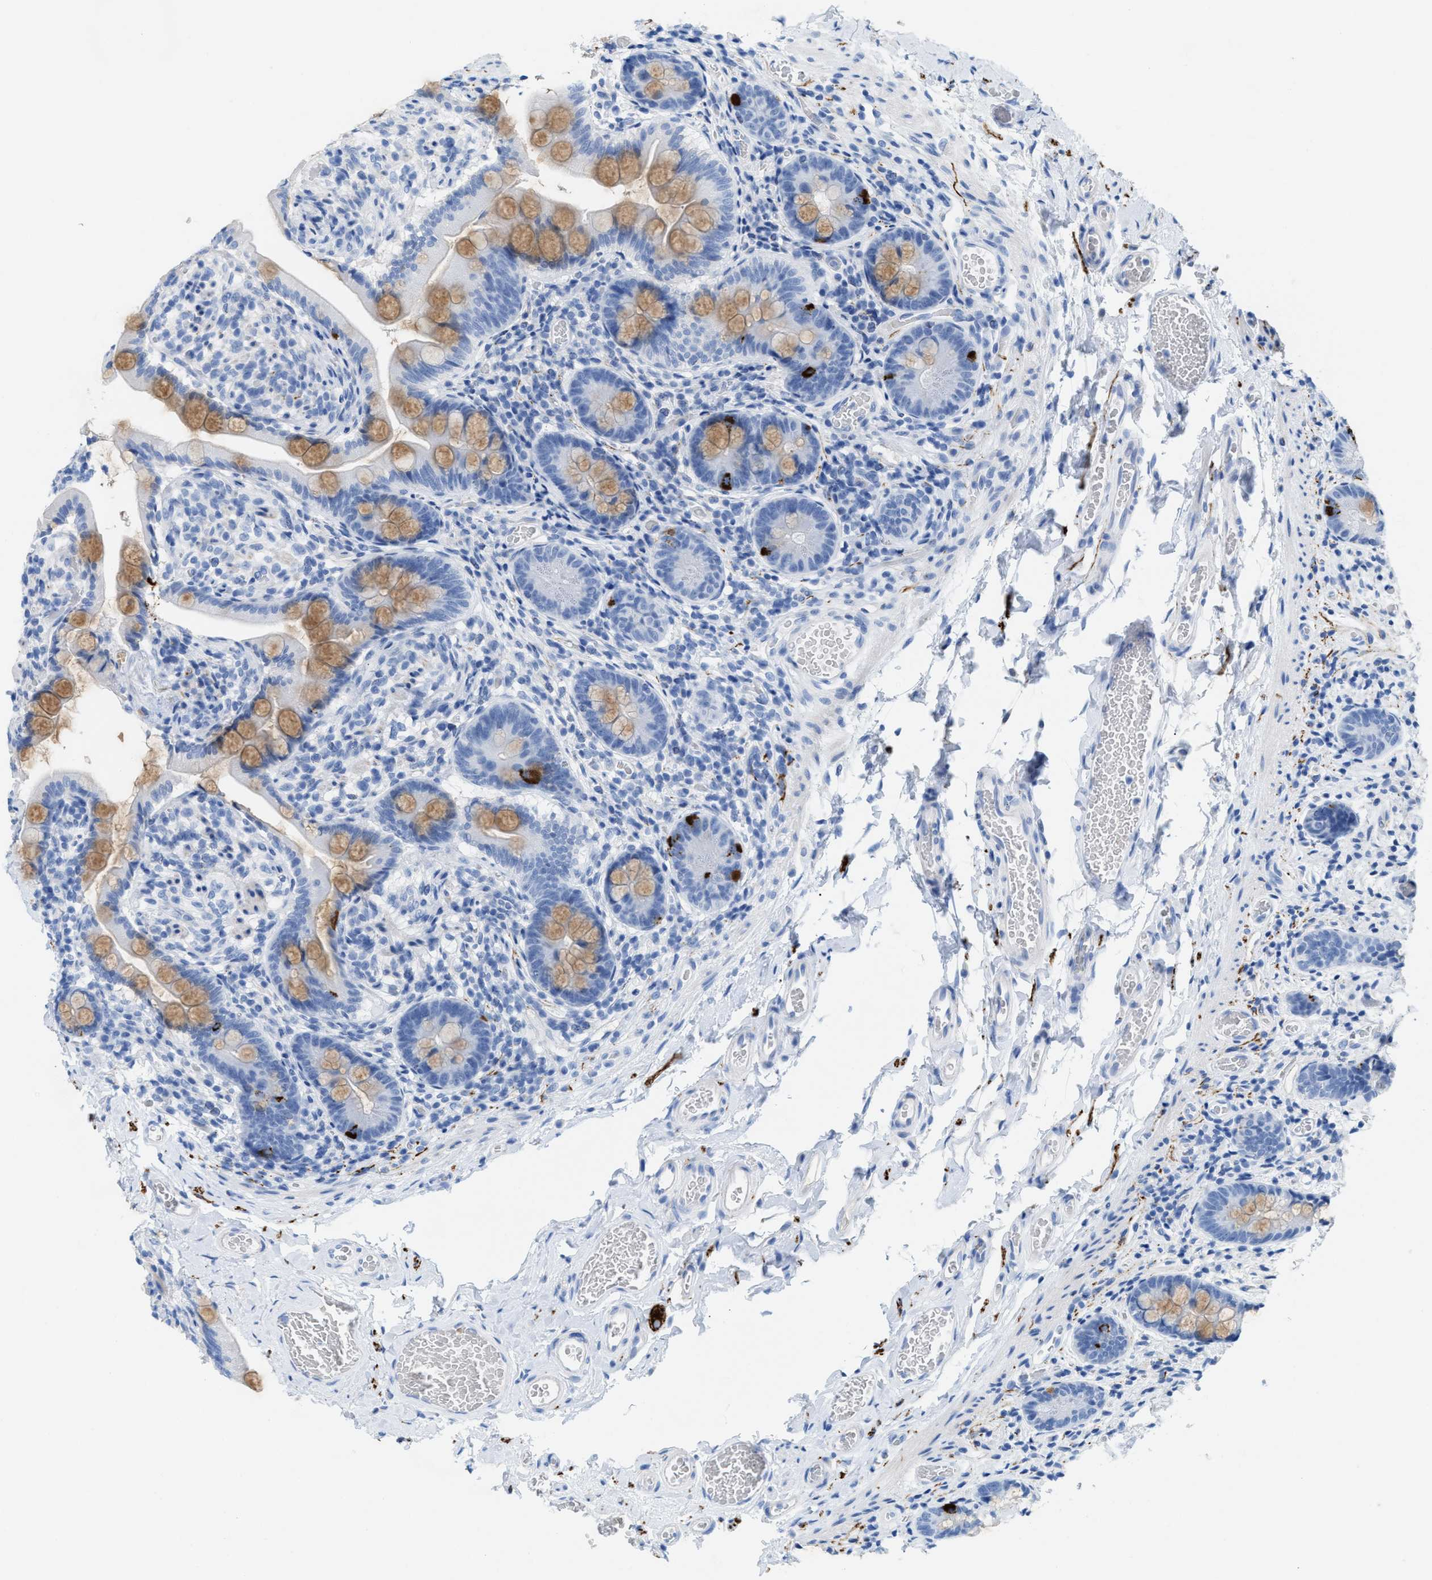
{"staining": {"intensity": "strong", "quantity": "<25%", "location": "cytoplasmic/membranous"}, "tissue": "small intestine", "cell_type": "Glandular cells", "image_type": "normal", "snomed": [{"axis": "morphology", "description": "Normal tissue, NOS"}, {"axis": "topography", "description": "Small intestine"}], "caption": "A histopathology image of human small intestine stained for a protein shows strong cytoplasmic/membranous brown staining in glandular cells.", "gene": "ANKFN1", "patient": {"sex": "female", "age": 56}}